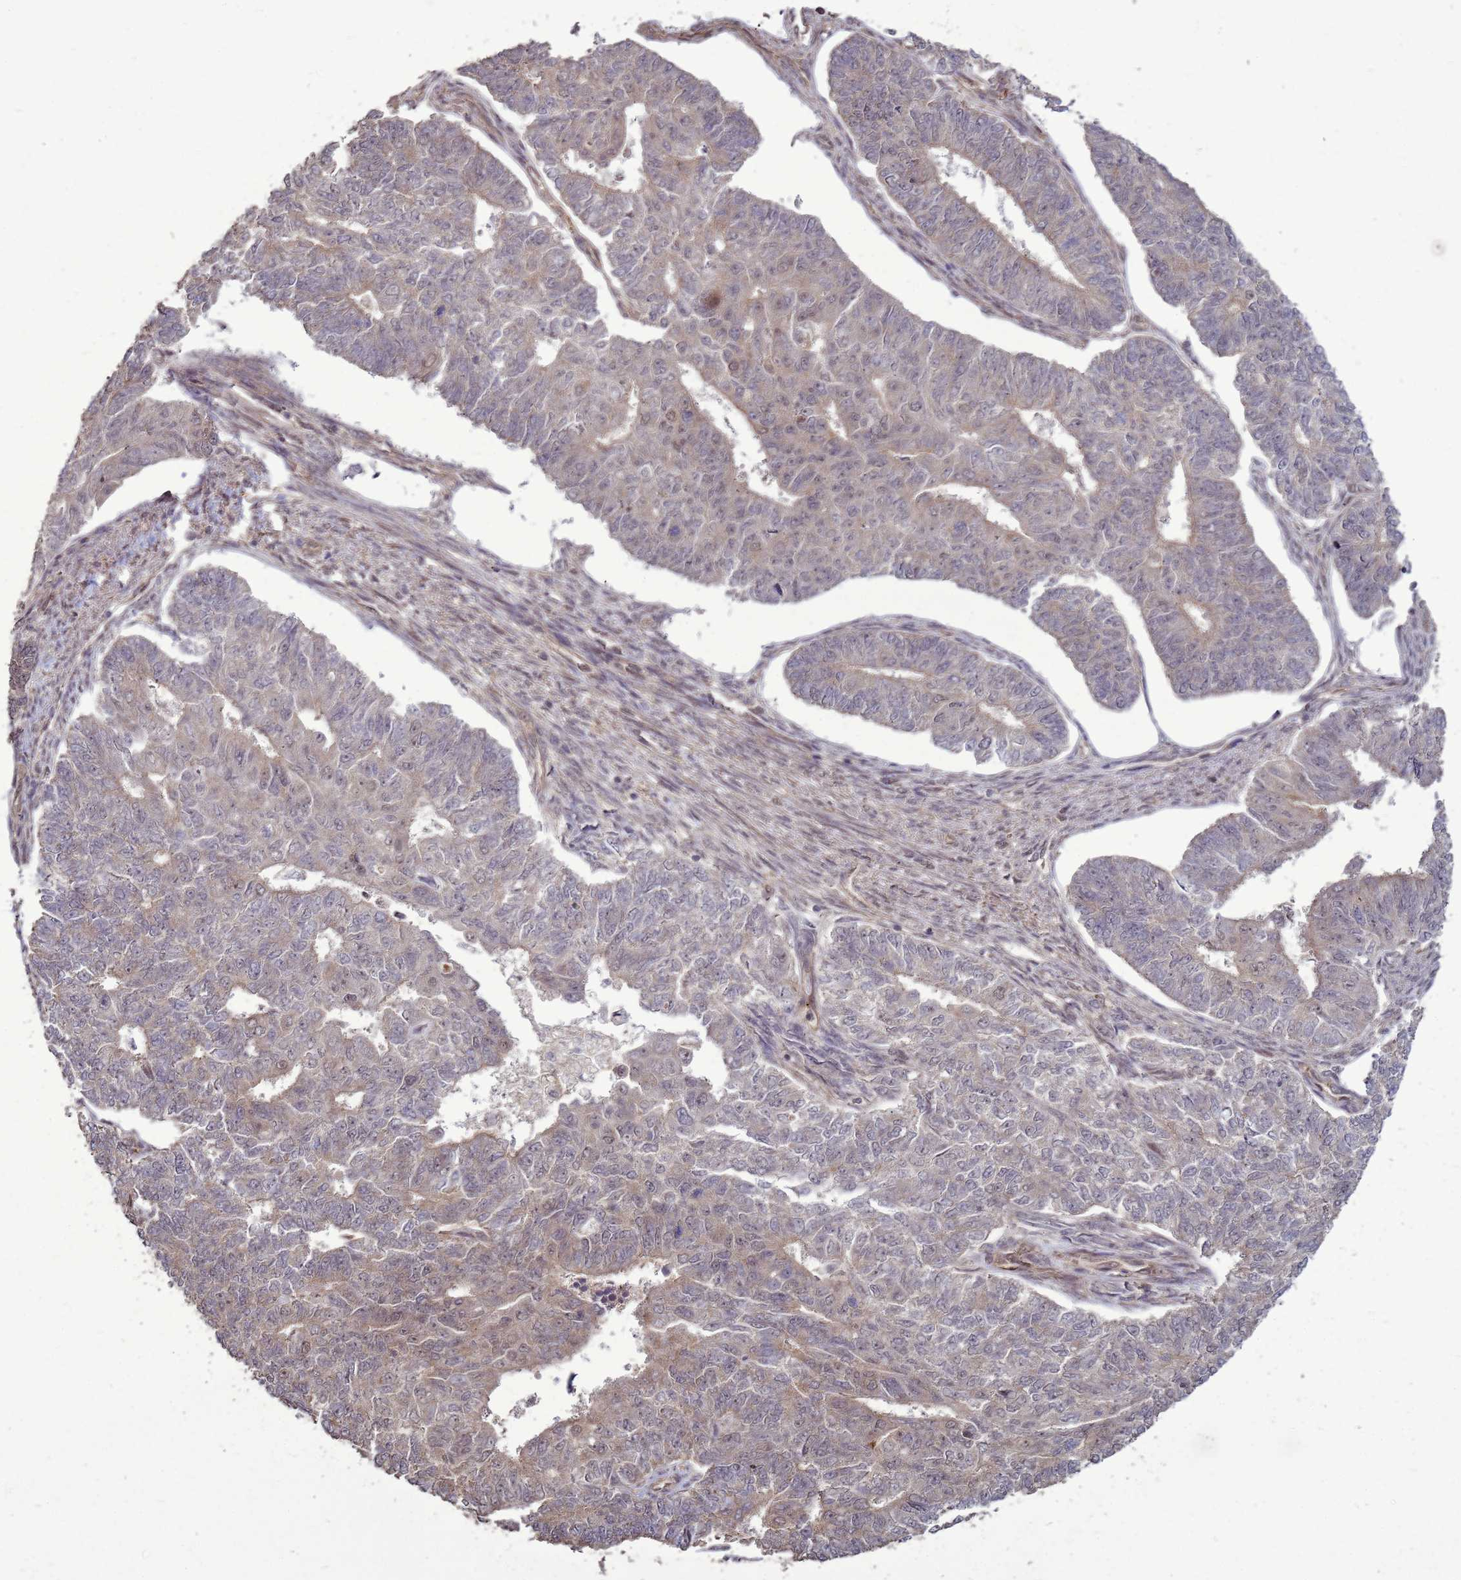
{"staining": {"intensity": "weak", "quantity": "<25%", "location": "cytoplasmic/membranous"}, "tissue": "endometrial cancer", "cell_type": "Tumor cells", "image_type": "cancer", "snomed": [{"axis": "morphology", "description": "Adenocarcinoma, NOS"}, {"axis": "topography", "description": "Endometrium"}], "caption": "Human endometrial cancer (adenocarcinoma) stained for a protein using immunohistochemistry (IHC) displays no expression in tumor cells.", "gene": "CRBN", "patient": {"sex": "female", "age": 32}}